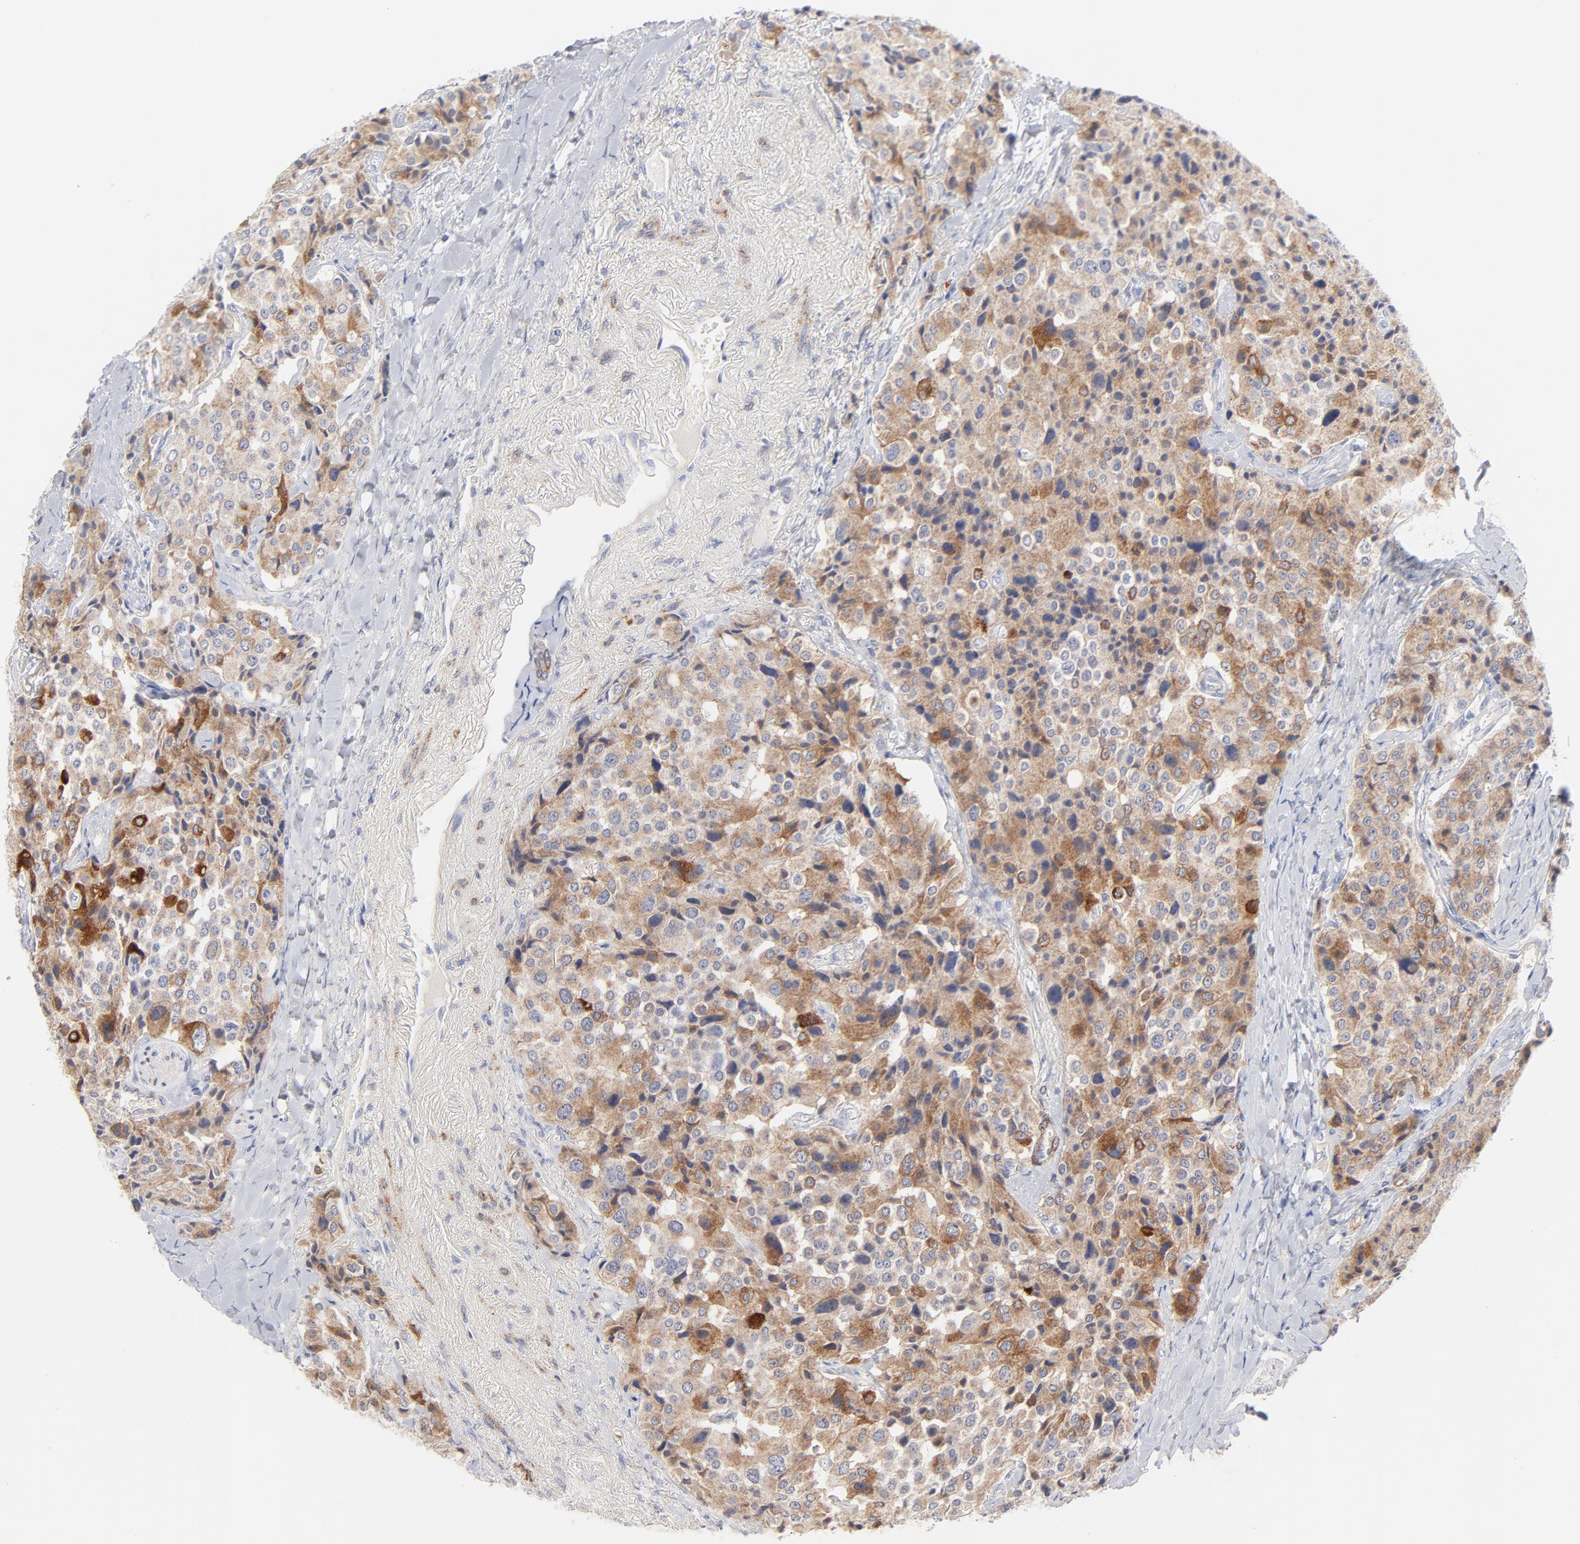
{"staining": {"intensity": "moderate", "quantity": ">75%", "location": "cytoplasmic/membranous"}, "tissue": "carcinoid", "cell_type": "Tumor cells", "image_type": "cancer", "snomed": [{"axis": "morphology", "description": "Carcinoid, malignant, NOS"}, {"axis": "topography", "description": "Colon"}], "caption": "IHC staining of carcinoid (malignant), which exhibits medium levels of moderate cytoplasmic/membranous positivity in about >75% of tumor cells indicating moderate cytoplasmic/membranous protein expression. The staining was performed using DAB (3,3'-diaminobenzidine) (brown) for protein detection and nuclei were counterstained in hematoxylin (blue).", "gene": "MID1", "patient": {"sex": "female", "age": 61}}